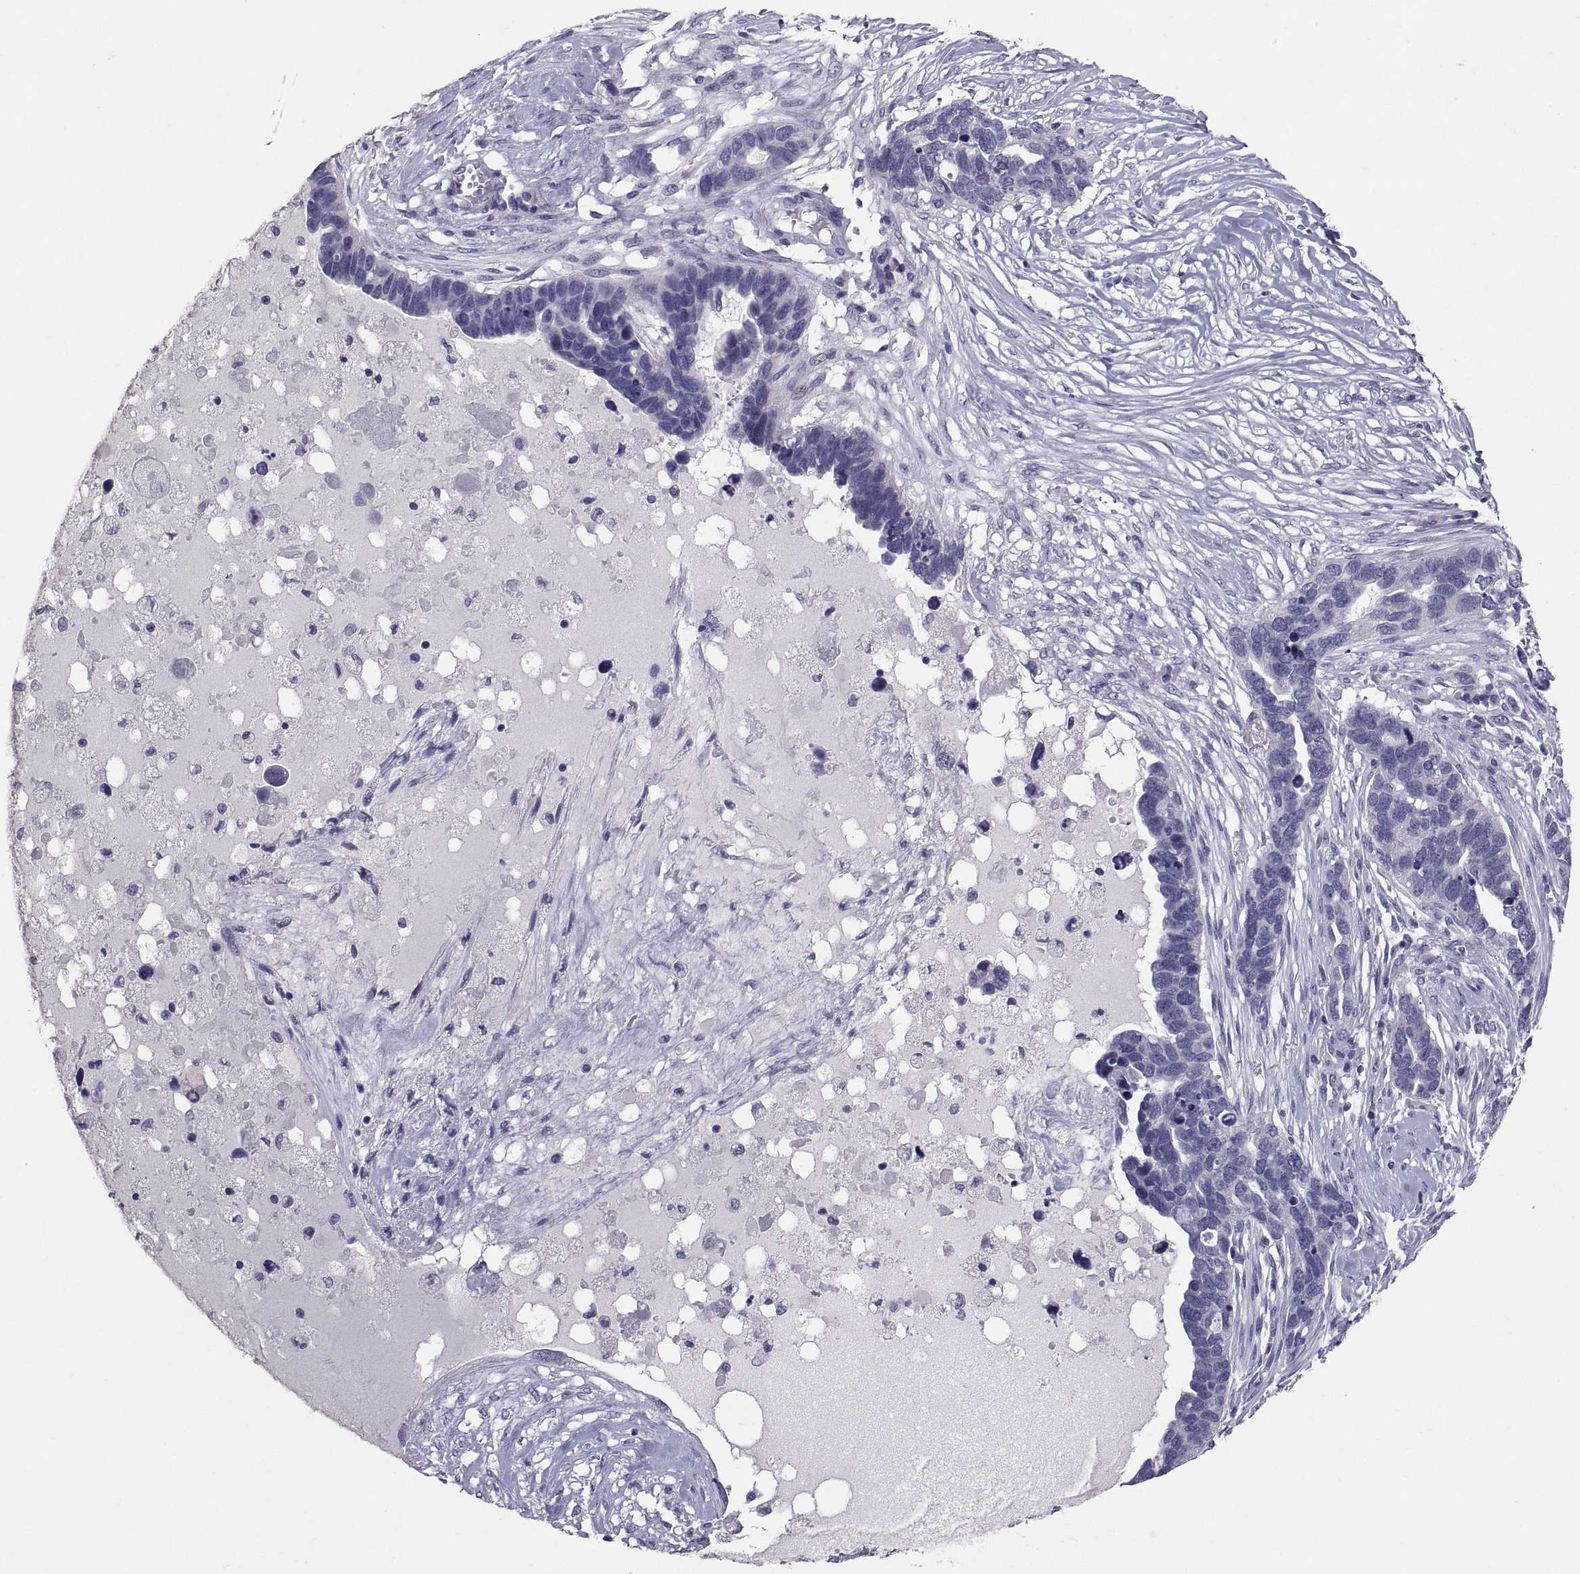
{"staining": {"intensity": "negative", "quantity": "none", "location": "none"}, "tissue": "ovarian cancer", "cell_type": "Tumor cells", "image_type": "cancer", "snomed": [{"axis": "morphology", "description": "Cystadenocarcinoma, serous, NOS"}, {"axis": "topography", "description": "Ovary"}], "caption": "This is an immunohistochemistry (IHC) micrograph of ovarian cancer (serous cystadenocarcinoma). There is no staining in tumor cells.", "gene": "PTN", "patient": {"sex": "female", "age": 54}}